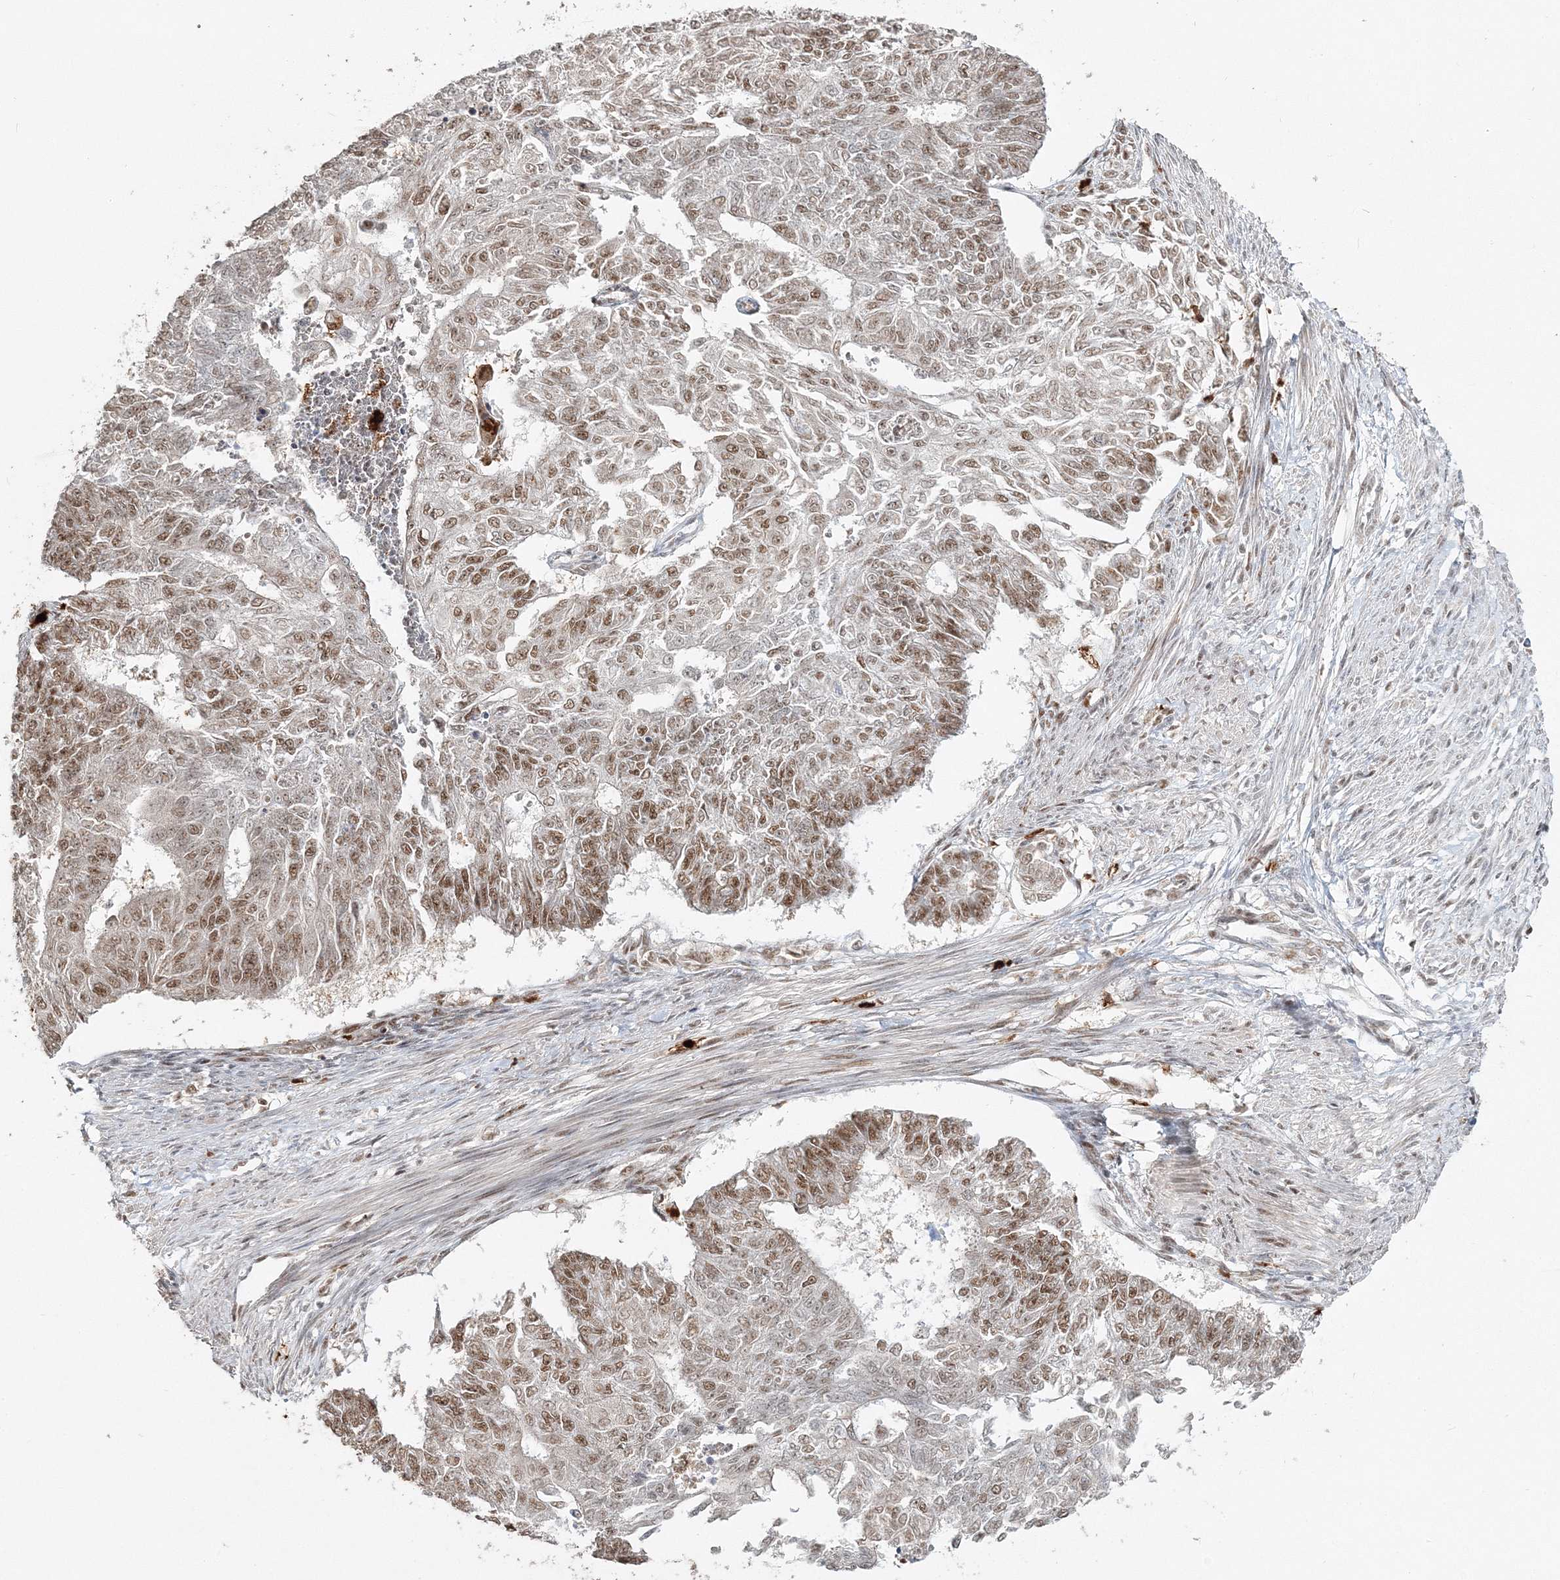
{"staining": {"intensity": "moderate", "quantity": ">75%", "location": "nuclear"}, "tissue": "endometrial cancer", "cell_type": "Tumor cells", "image_type": "cancer", "snomed": [{"axis": "morphology", "description": "Adenocarcinoma, NOS"}, {"axis": "topography", "description": "Endometrium"}], "caption": "Endometrial adenocarcinoma was stained to show a protein in brown. There is medium levels of moderate nuclear expression in about >75% of tumor cells.", "gene": "QRICH1", "patient": {"sex": "female", "age": 32}}